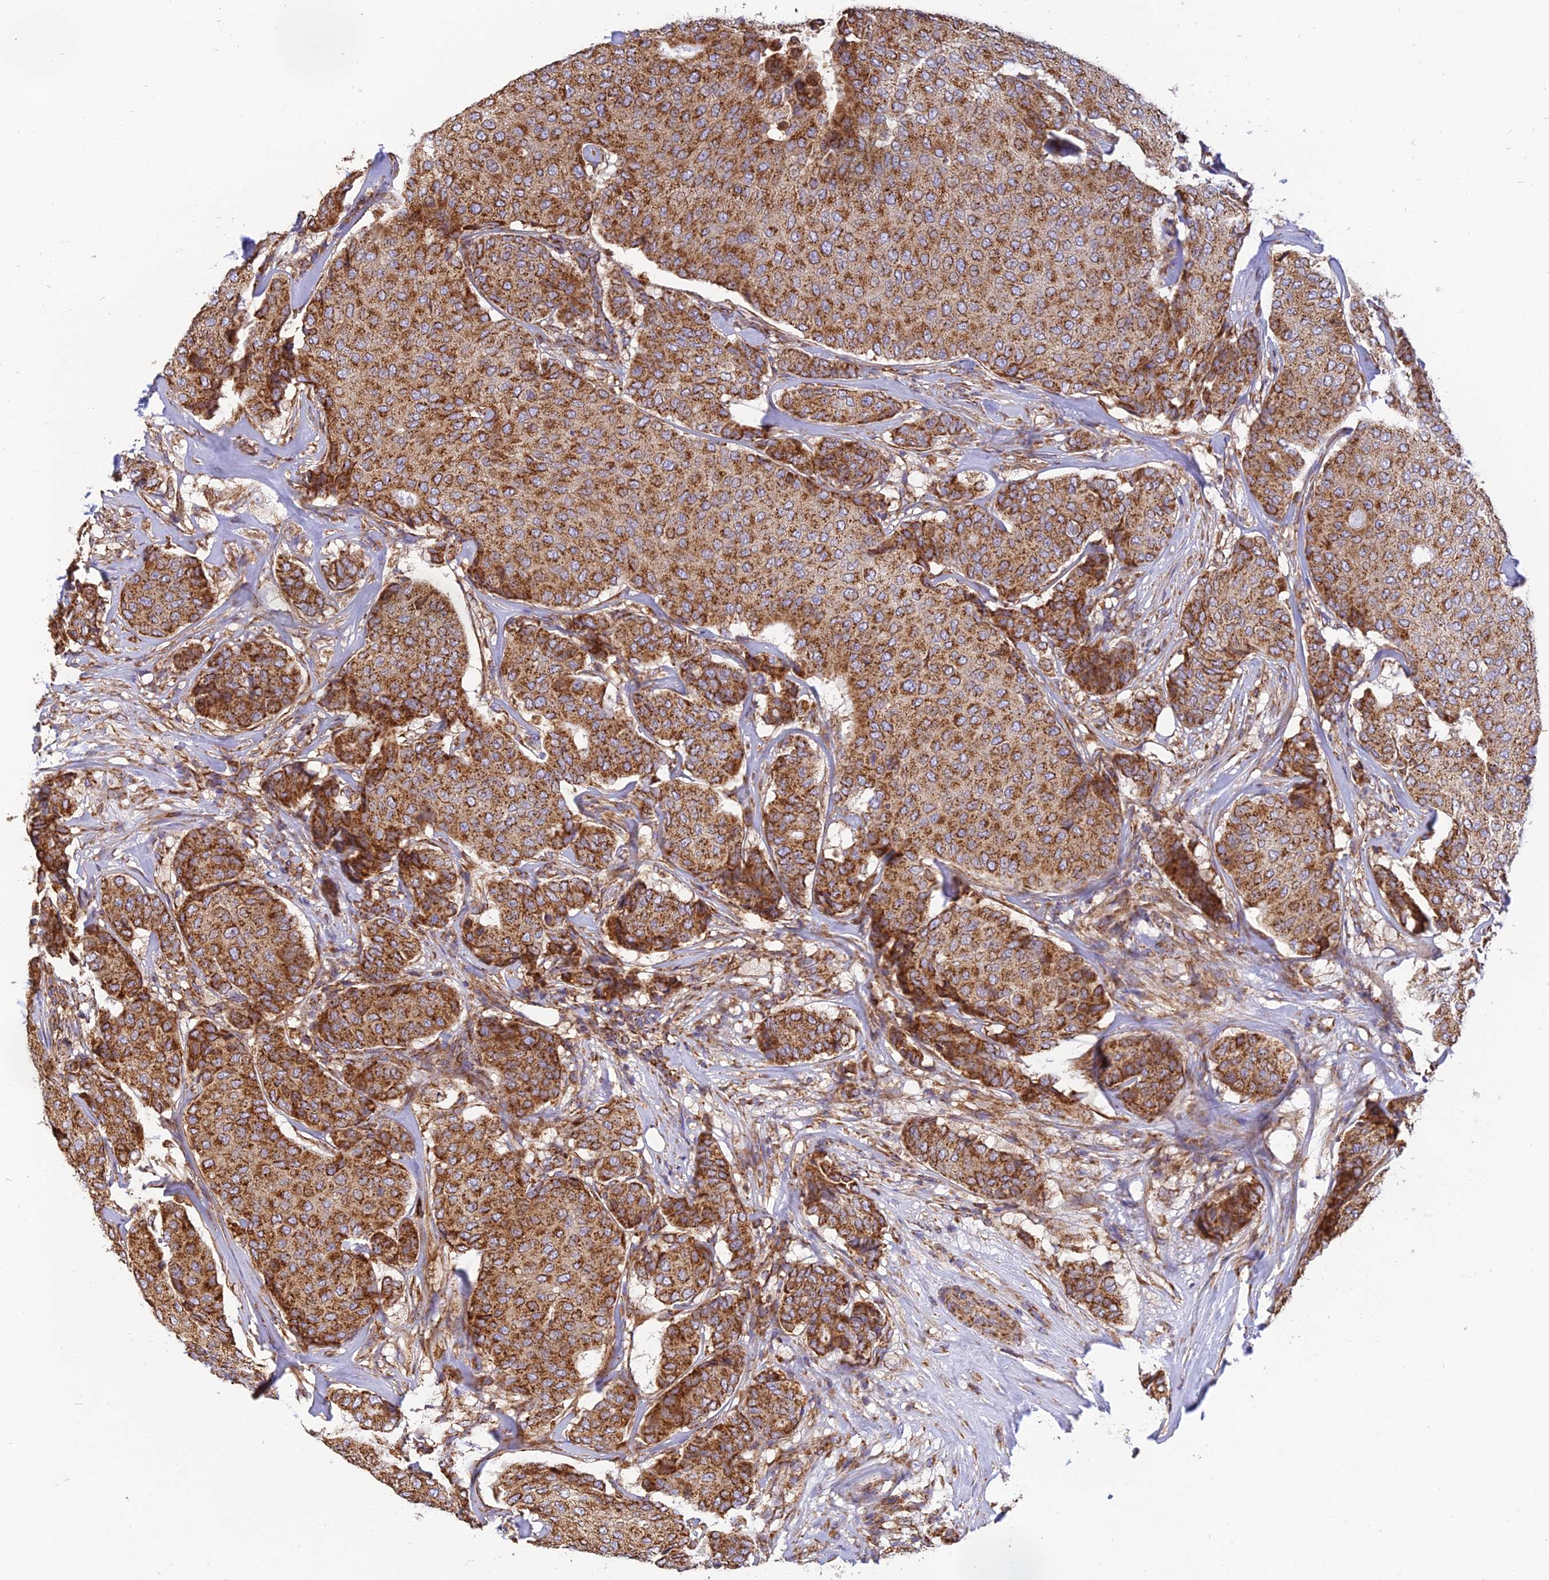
{"staining": {"intensity": "strong", "quantity": ">75%", "location": "cytoplasmic/membranous"}, "tissue": "breast cancer", "cell_type": "Tumor cells", "image_type": "cancer", "snomed": [{"axis": "morphology", "description": "Duct carcinoma"}, {"axis": "topography", "description": "Breast"}], "caption": "High-magnification brightfield microscopy of breast cancer stained with DAB (brown) and counterstained with hematoxylin (blue). tumor cells exhibit strong cytoplasmic/membranous expression is identified in about>75% of cells.", "gene": "THUMPD2", "patient": {"sex": "female", "age": 75}}